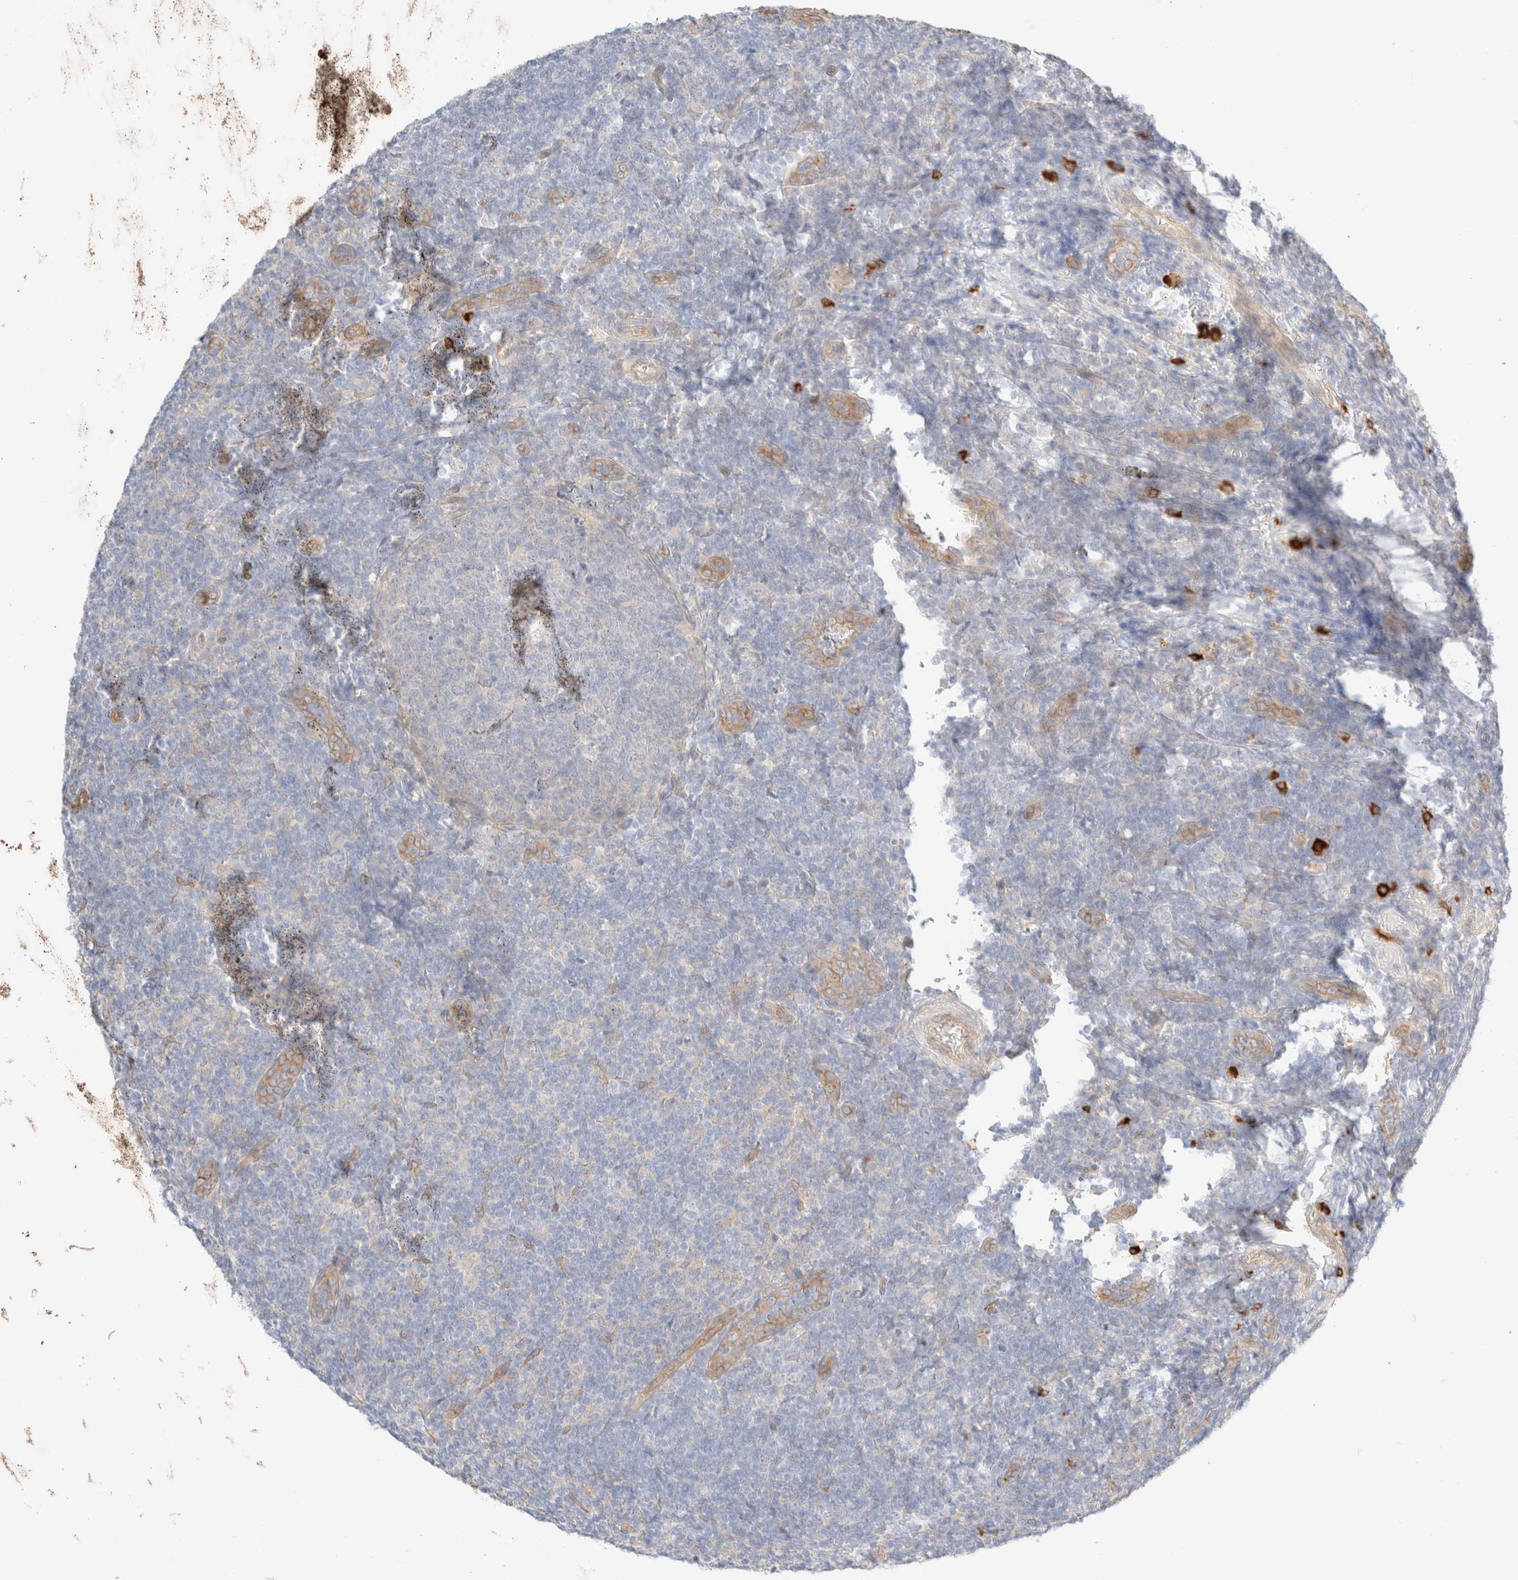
{"staining": {"intensity": "negative", "quantity": "none", "location": "none"}, "tissue": "tonsil", "cell_type": "Germinal center cells", "image_type": "normal", "snomed": [{"axis": "morphology", "description": "Normal tissue, NOS"}, {"axis": "topography", "description": "Tonsil"}], "caption": "A micrograph of tonsil stained for a protein displays no brown staining in germinal center cells. (Brightfield microscopy of DAB immunohistochemistry at high magnification).", "gene": "NIBAN2", "patient": {"sex": "male", "age": 37}}